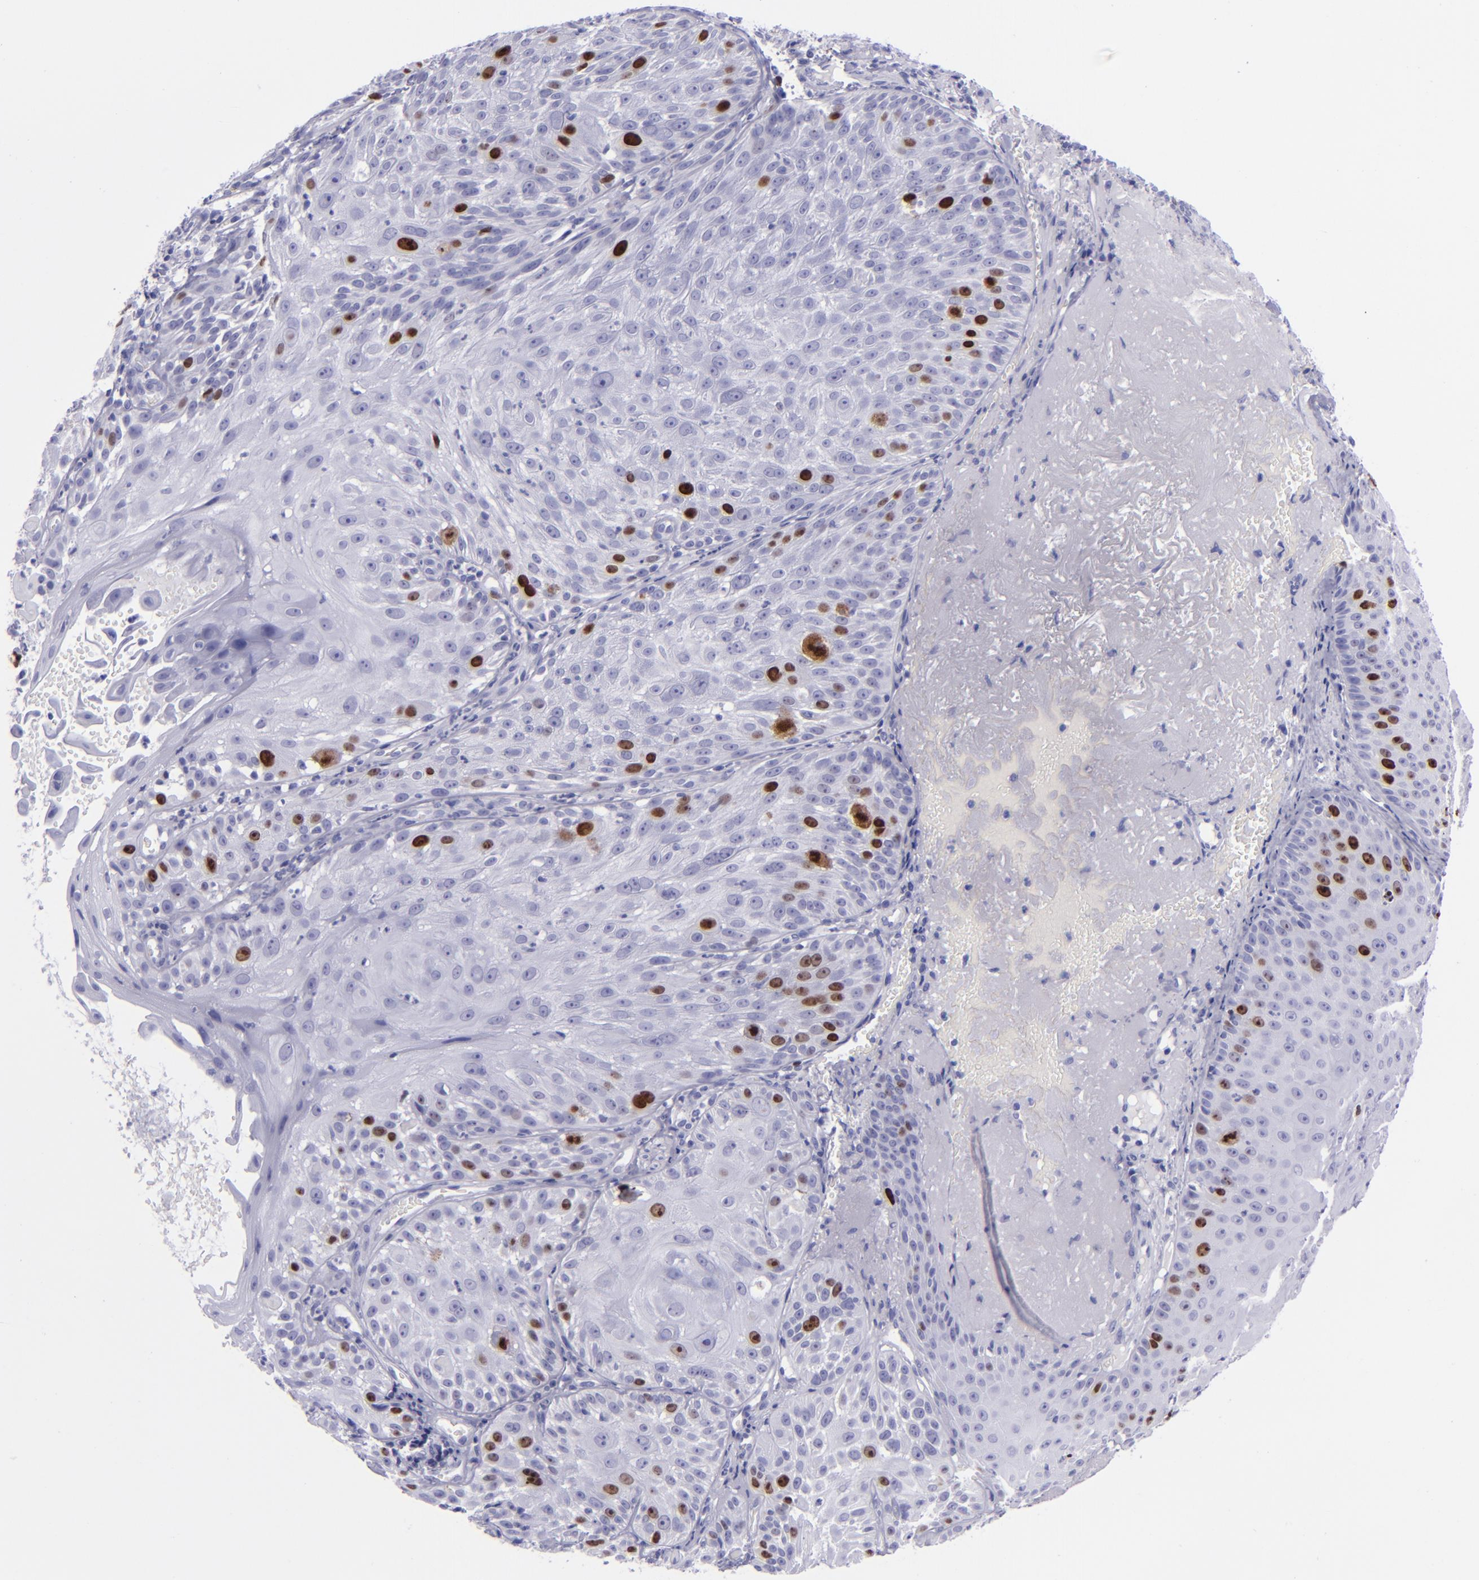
{"staining": {"intensity": "strong", "quantity": "<25%", "location": "nuclear"}, "tissue": "skin cancer", "cell_type": "Tumor cells", "image_type": "cancer", "snomed": [{"axis": "morphology", "description": "Squamous cell carcinoma, NOS"}, {"axis": "topography", "description": "Skin"}], "caption": "A medium amount of strong nuclear expression is identified in about <25% of tumor cells in squamous cell carcinoma (skin) tissue.", "gene": "TOP2A", "patient": {"sex": "female", "age": 89}}